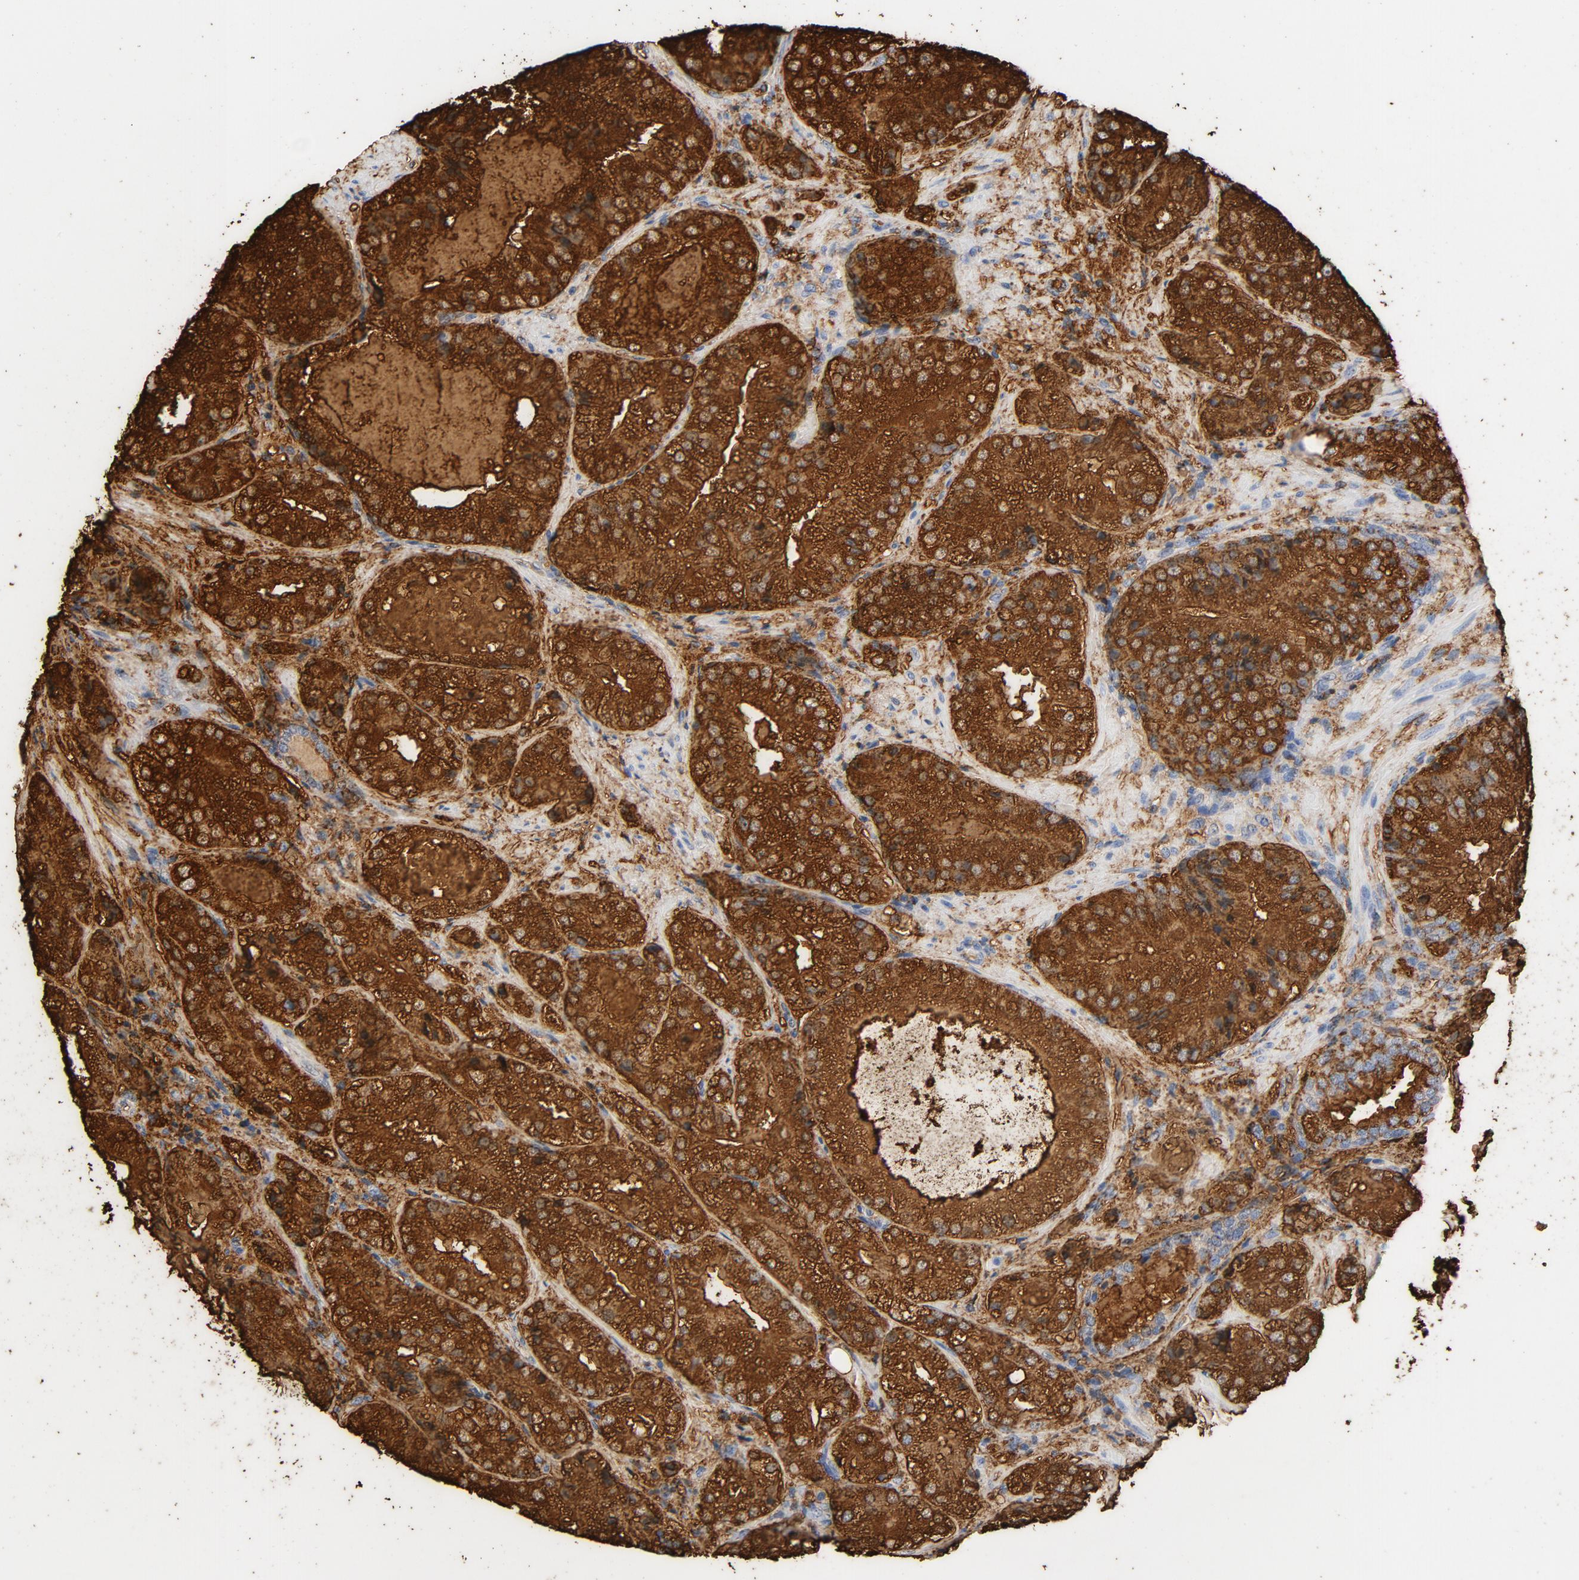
{"staining": {"intensity": "strong", "quantity": ">75%", "location": "cytoplasmic/membranous"}, "tissue": "prostate cancer", "cell_type": "Tumor cells", "image_type": "cancer", "snomed": [{"axis": "morphology", "description": "Adenocarcinoma, Low grade"}, {"axis": "topography", "description": "Prostate"}], "caption": "Brown immunohistochemical staining in prostate cancer (low-grade adenocarcinoma) shows strong cytoplasmic/membranous expression in approximately >75% of tumor cells.", "gene": "PTPRB", "patient": {"sex": "male", "age": 60}}